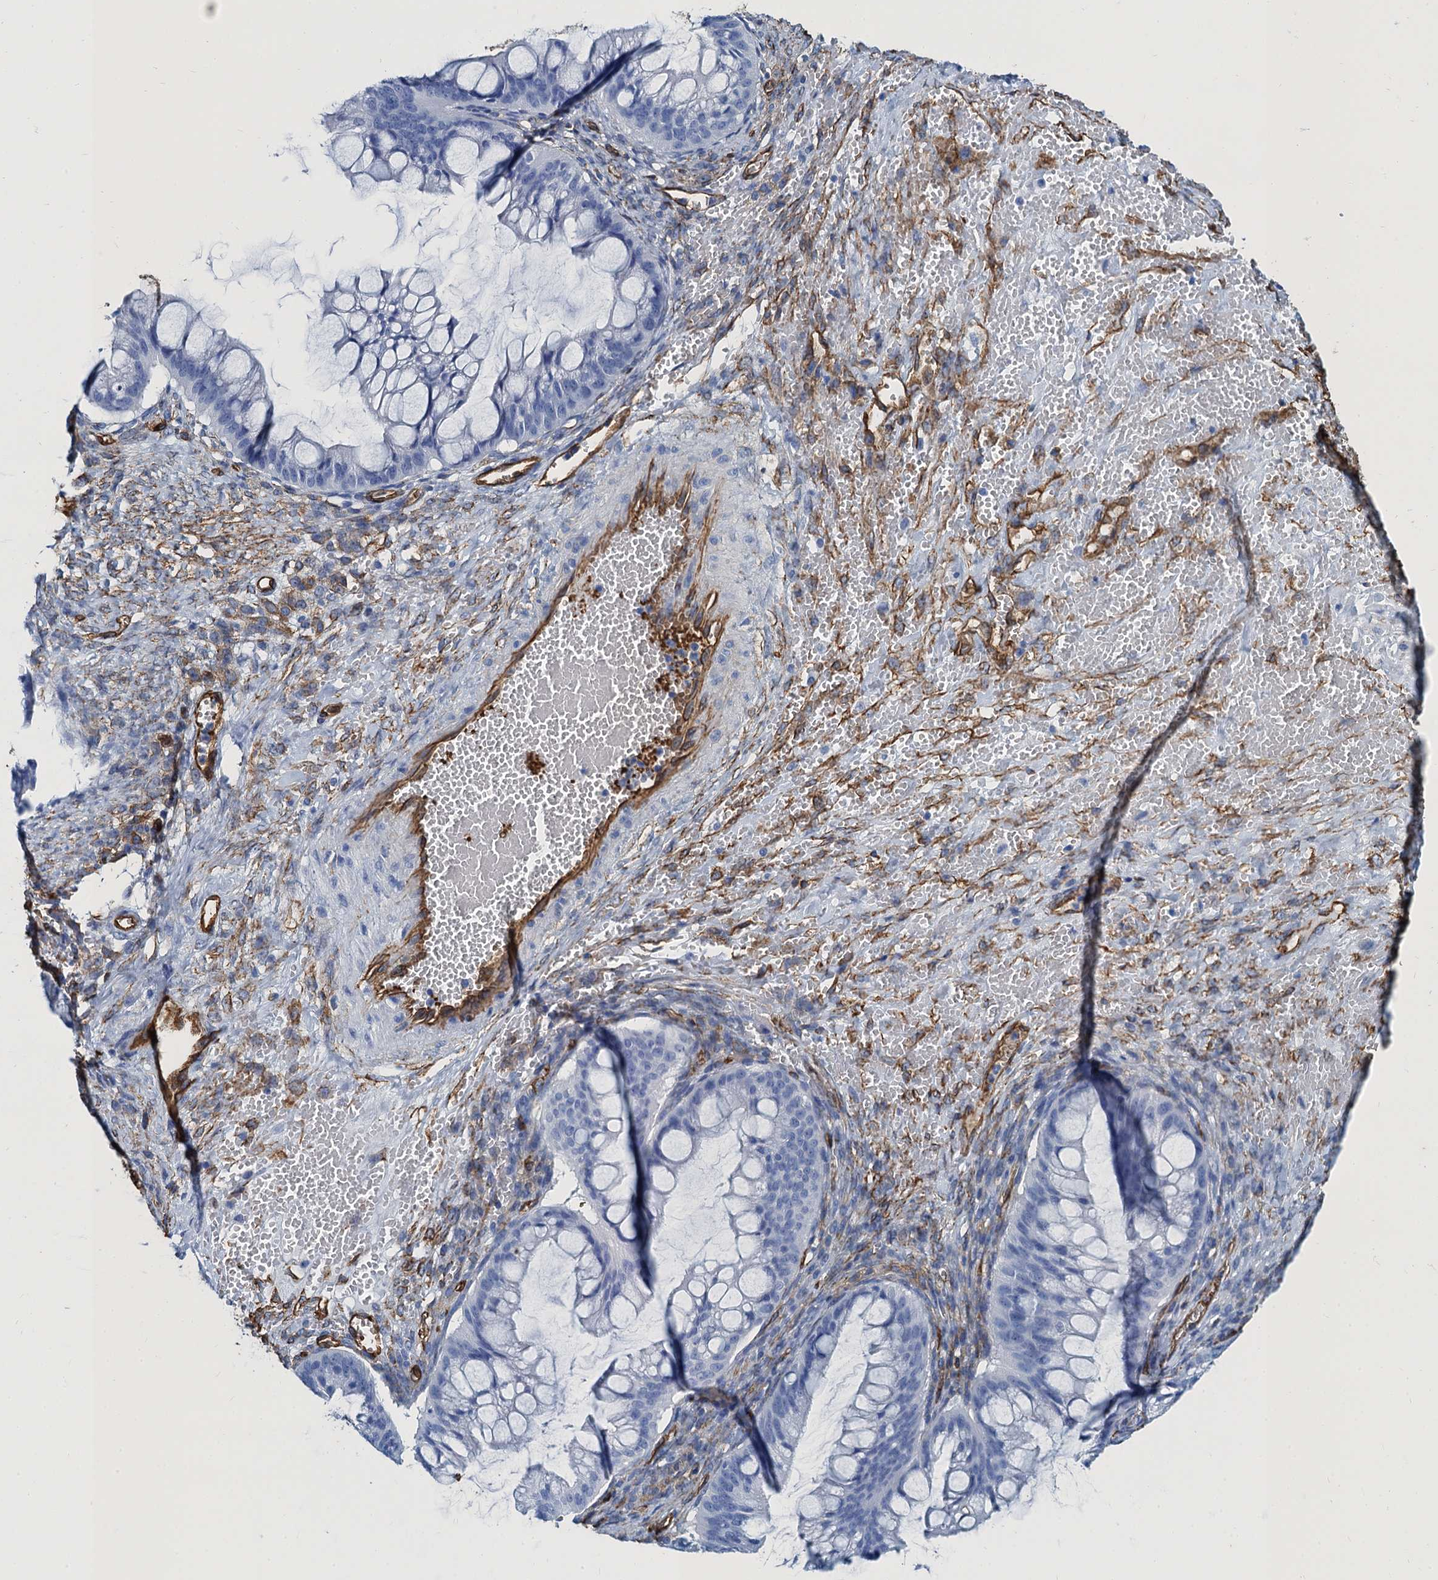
{"staining": {"intensity": "negative", "quantity": "none", "location": "none"}, "tissue": "ovarian cancer", "cell_type": "Tumor cells", "image_type": "cancer", "snomed": [{"axis": "morphology", "description": "Cystadenocarcinoma, mucinous, NOS"}, {"axis": "topography", "description": "Ovary"}], "caption": "High power microscopy histopathology image of an IHC photomicrograph of mucinous cystadenocarcinoma (ovarian), revealing no significant staining in tumor cells. (DAB (3,3'-diaminobenzidine) IHC visualized using brightfield microscopy, high magnification).", "gene": "CAVIN2", "patient": {"sex": "female", "age": 73}}